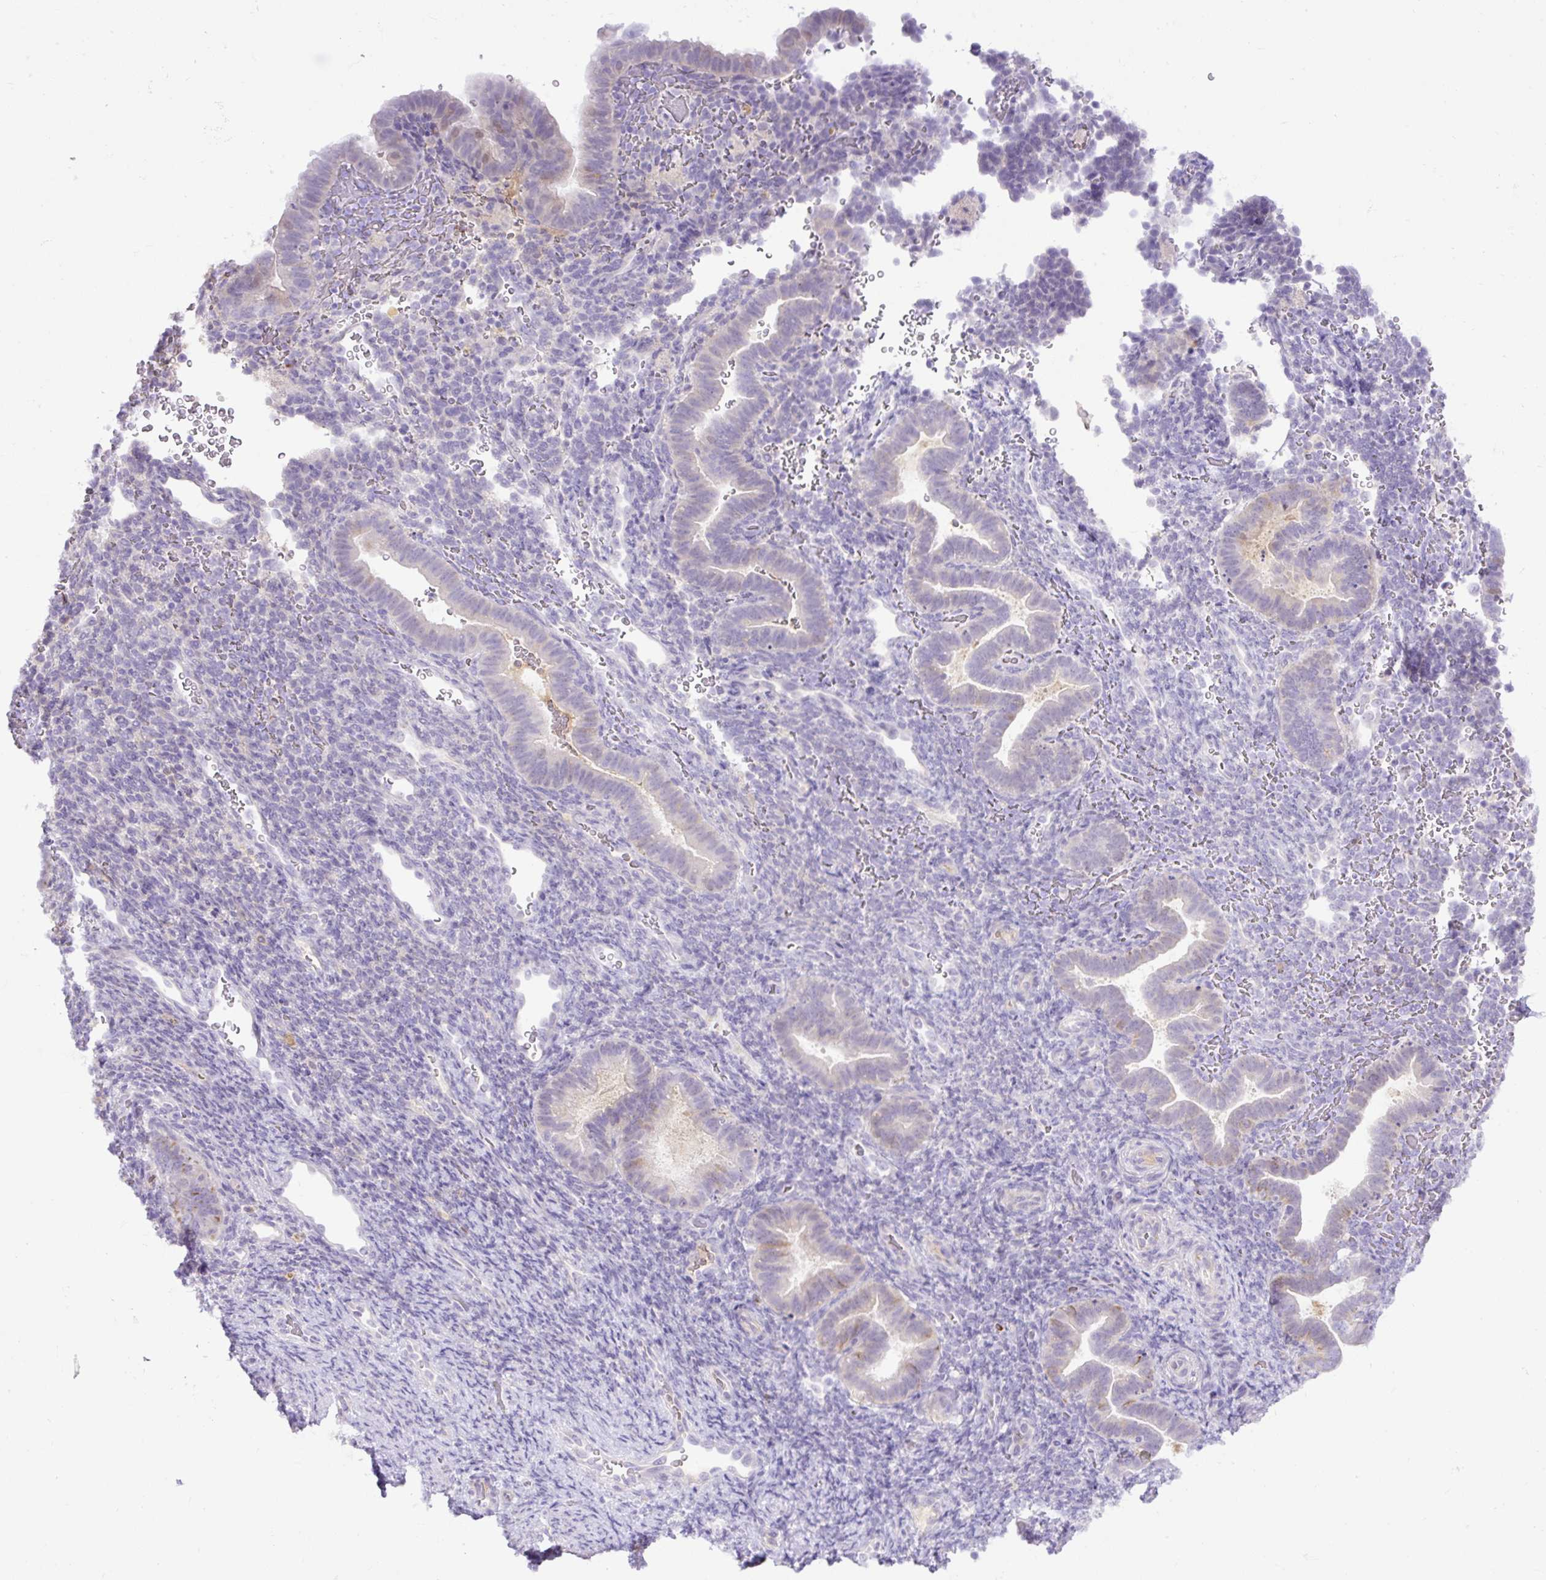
{"staining": {"intensity": "negative", "quantity": "none", "location": "none"}, "tissue": "endometrium", "cell_type": "Cells in endometrial stroma", "image_type": "normal", "snomed": [{"axis": "morphology", "description": "Normal tissue, NOS"}, {"axis": "topography", "description": "Endometrium"}], "caption": "Immunohistochemistry micrograph of normal endometrium: endometrium stained with DAB (3,3'-diaminobenzidine) displays no significant protein expression in cells in endometrial stroma. (DAB immunohistochemistry, high magnification).", "gene": "SPTBN5", "patient": {"sex": "female", "age": 34}}